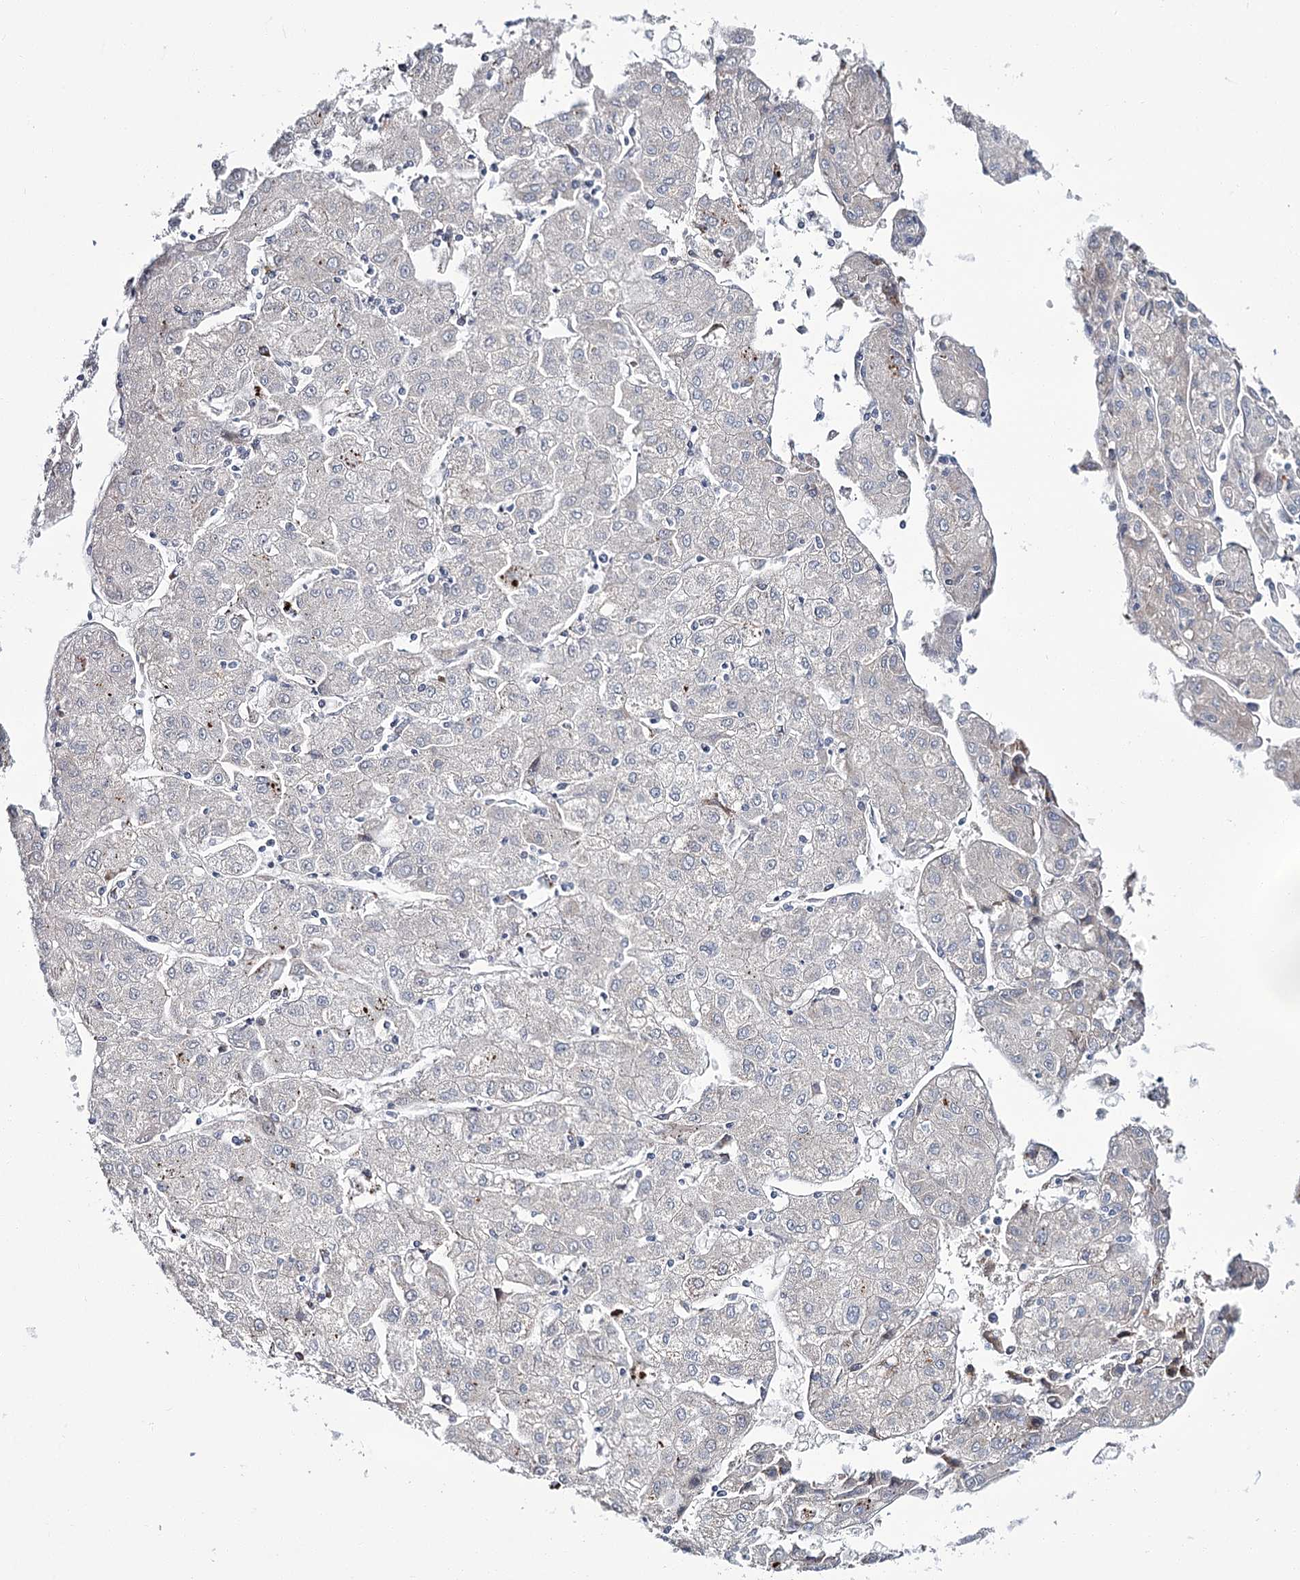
{"staining": {"intensity": "negative", "quantity": "none", "location": "none"}, "tissue": "liver cancer", "cell_type": "Tumor cells", "image_type": "cancer", "snomed": [{"axis": "morphology", "description": "Carcinoma, Hepatocellular, NOS"}, {"axis": "topography", "description": "Liver"}], "caption": "Liver cancer was stained to show a protein in brown. There is no significant positivity in tumor cells. (DAB IHC visualized using brightfield microscopy, high magnification).", "gene": "CPLANE1", "patient": {"sex": "male", "age": 72}}